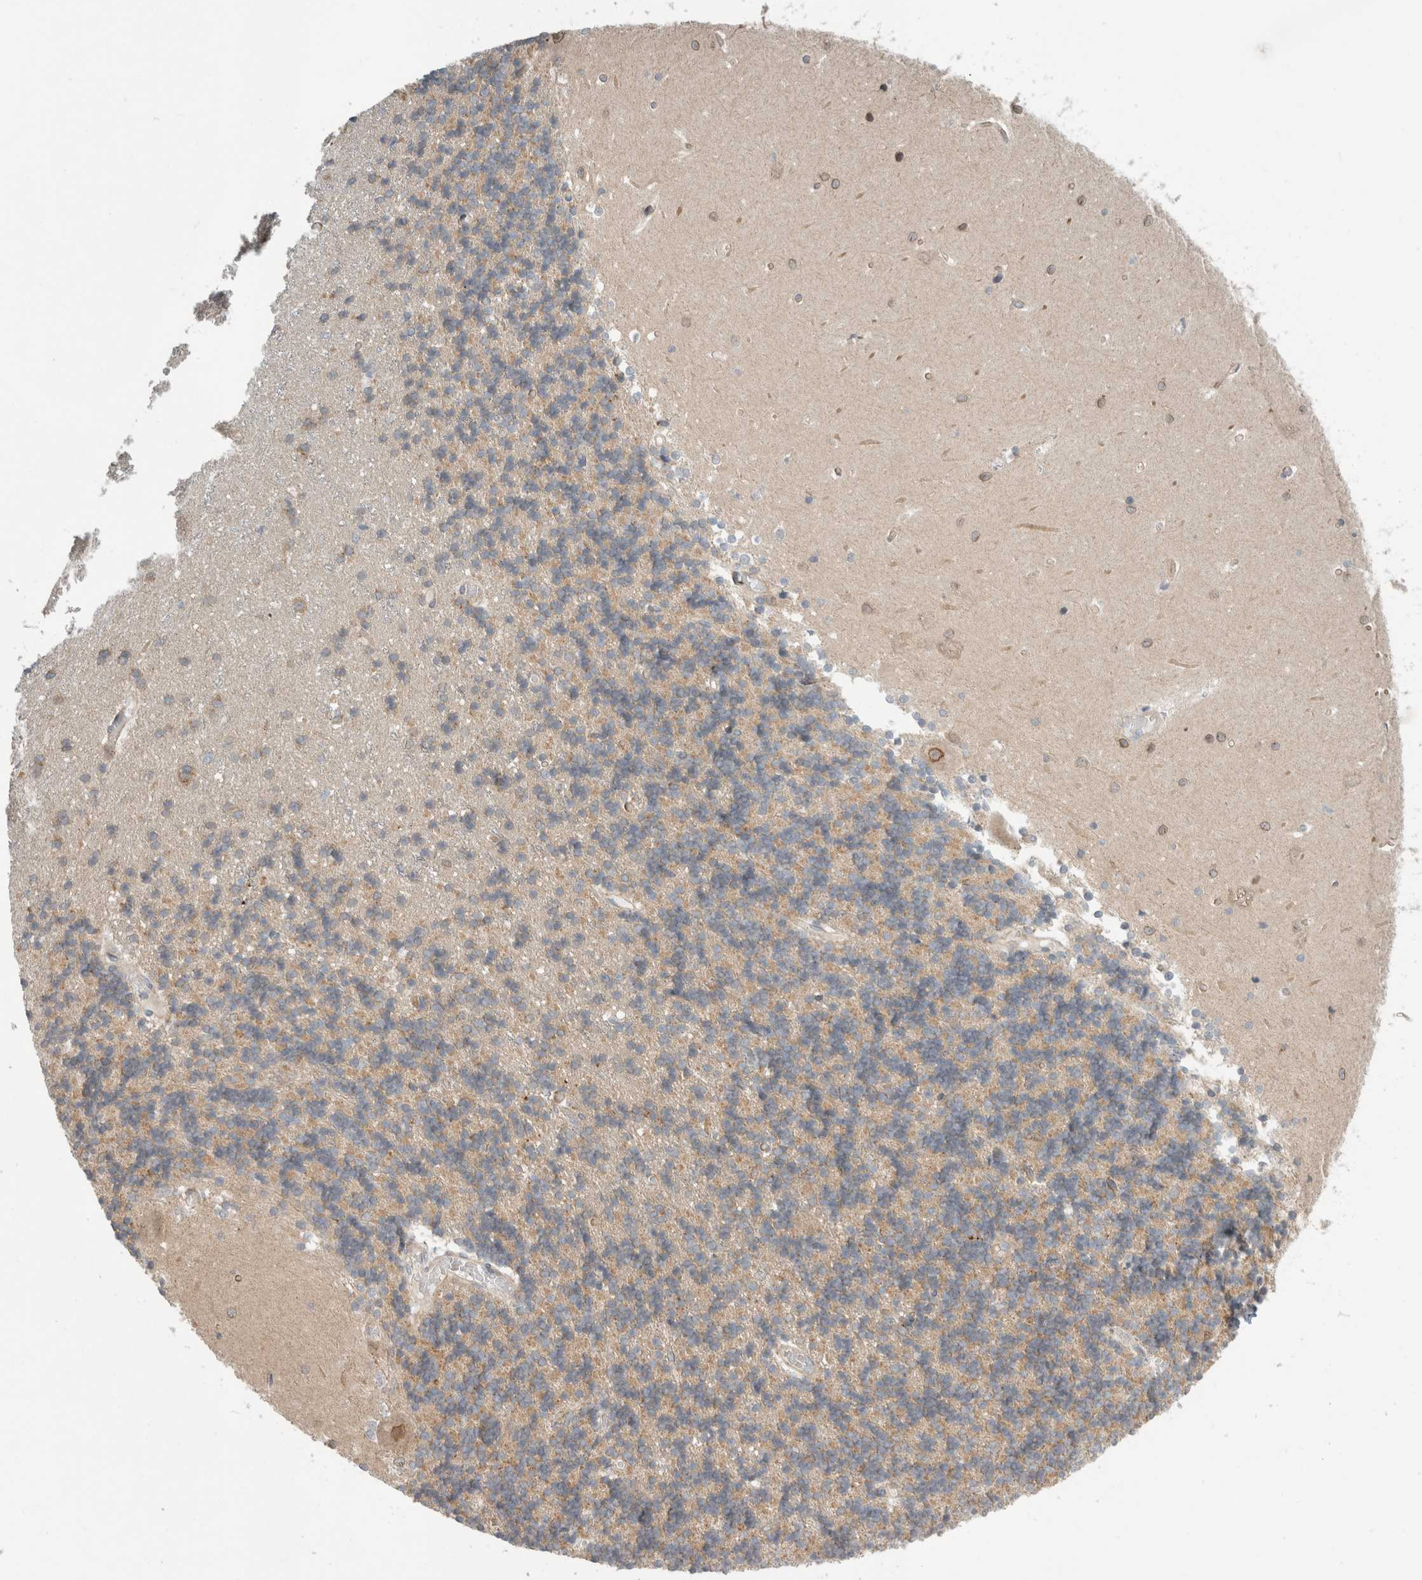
{"staining": {"intensity": "weak", "quantity": ">75%", "location": "cytoplasmic/membranous"}, "tissue": "cerebellum", "cell_type": "Cells in granular layer", "image_type": "normal", "snomed": [{"axis": "morphology", "description": "Normal tissue, NOS"}, {"axis": "topography", "description": "Cerebellum"}], "caption": "The image exhibits a brown stain indicating the presence of a protein in the cytoplasmic/membranous of cells in granular layer in cerebellum.", "gene": "KPNA5", "patient": {"sex": "male", "age": 37}}